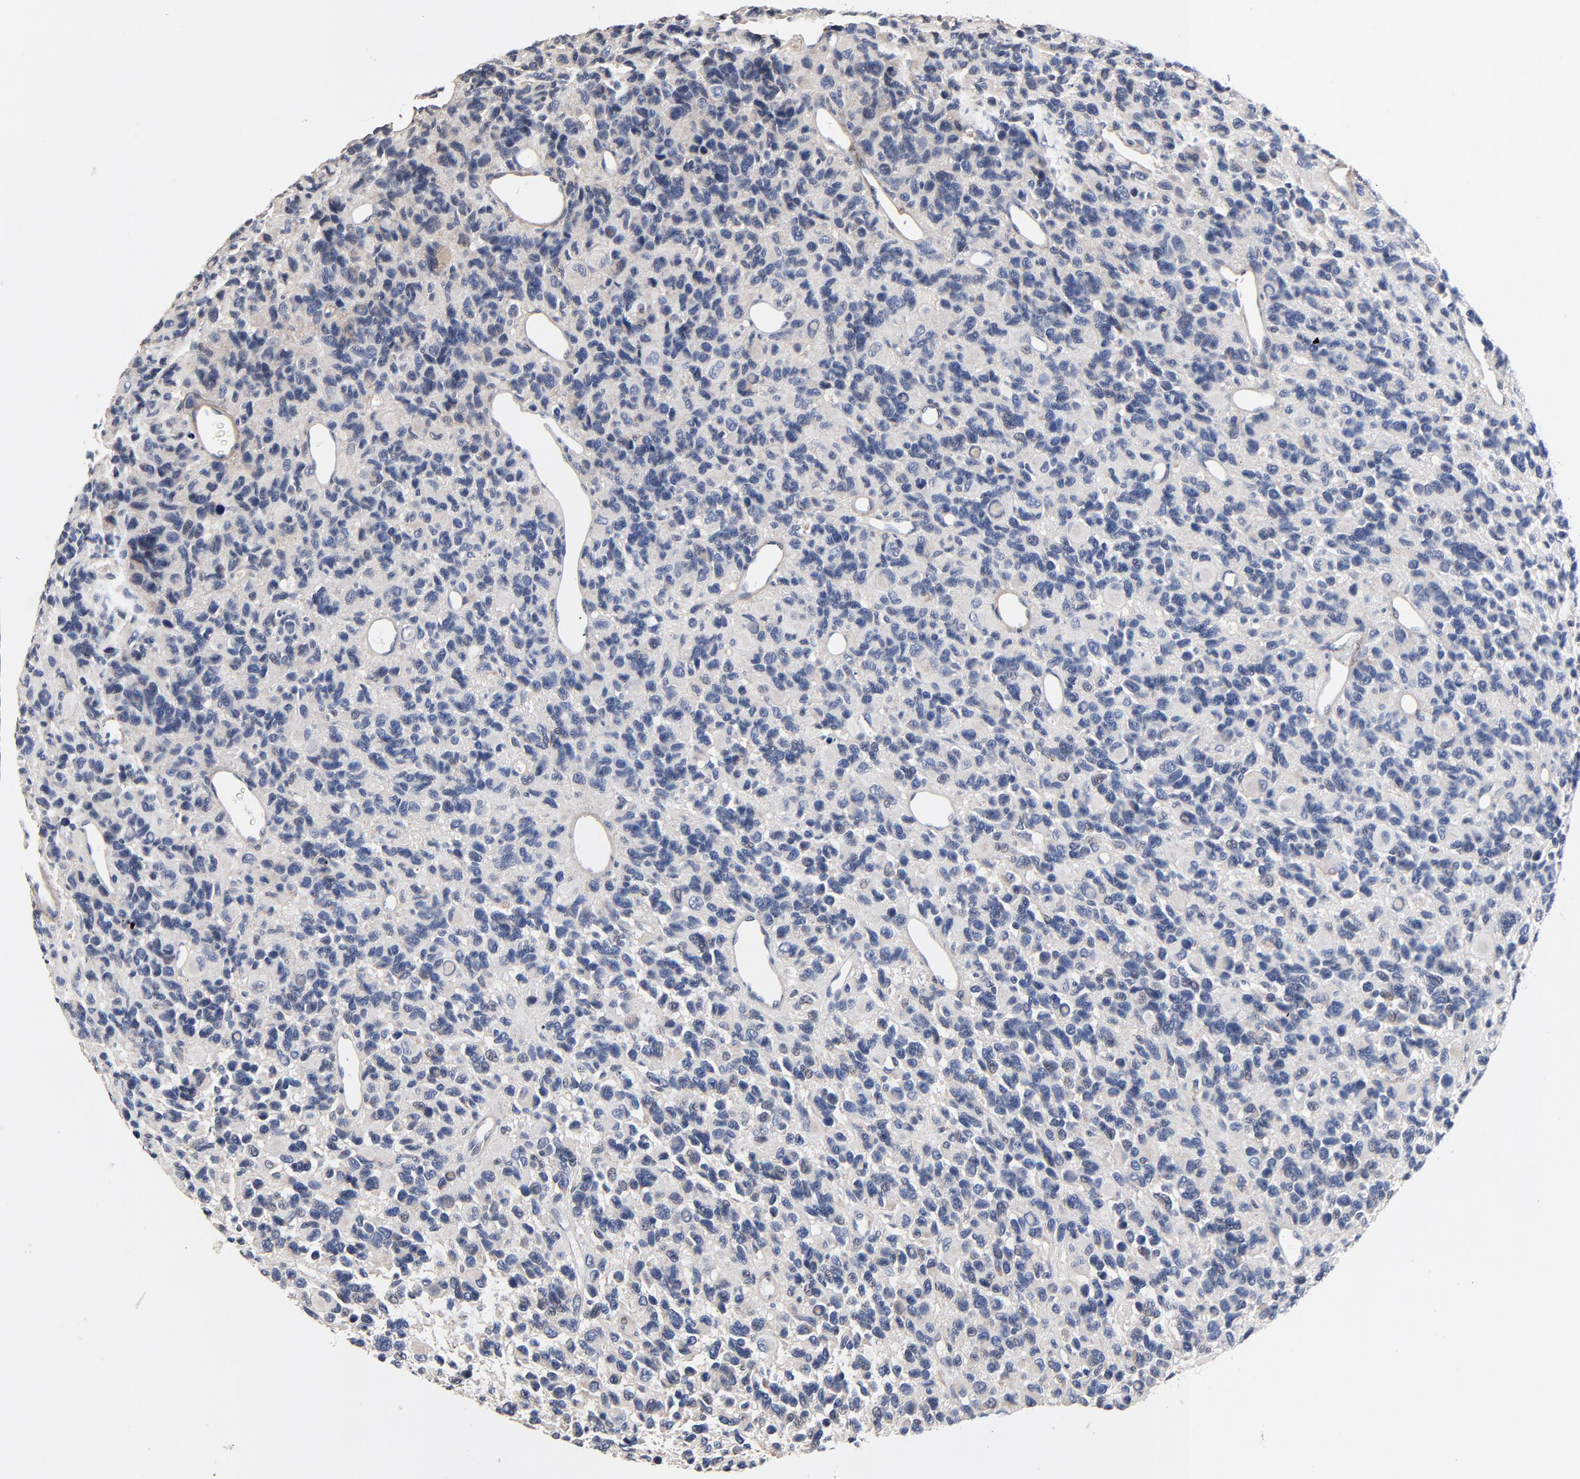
{"staining": {"intensity": "weak", "quantity": "<25%", "location": "cytoplasmic/membranous"}, "tissue": "glioma", "cell_type": "Tumor cells", "image_type": "cancer", "snomed": [{"axis": "morphology", "description": "Glioma, malignant, High grade"}, {"axis": "topography", "description": "Brain"}], "caption": "Tumor cells are negative for brown protein staining in glioma.", "gene": "SKAP1", "patient": {"sex": "male", "age": 77}}